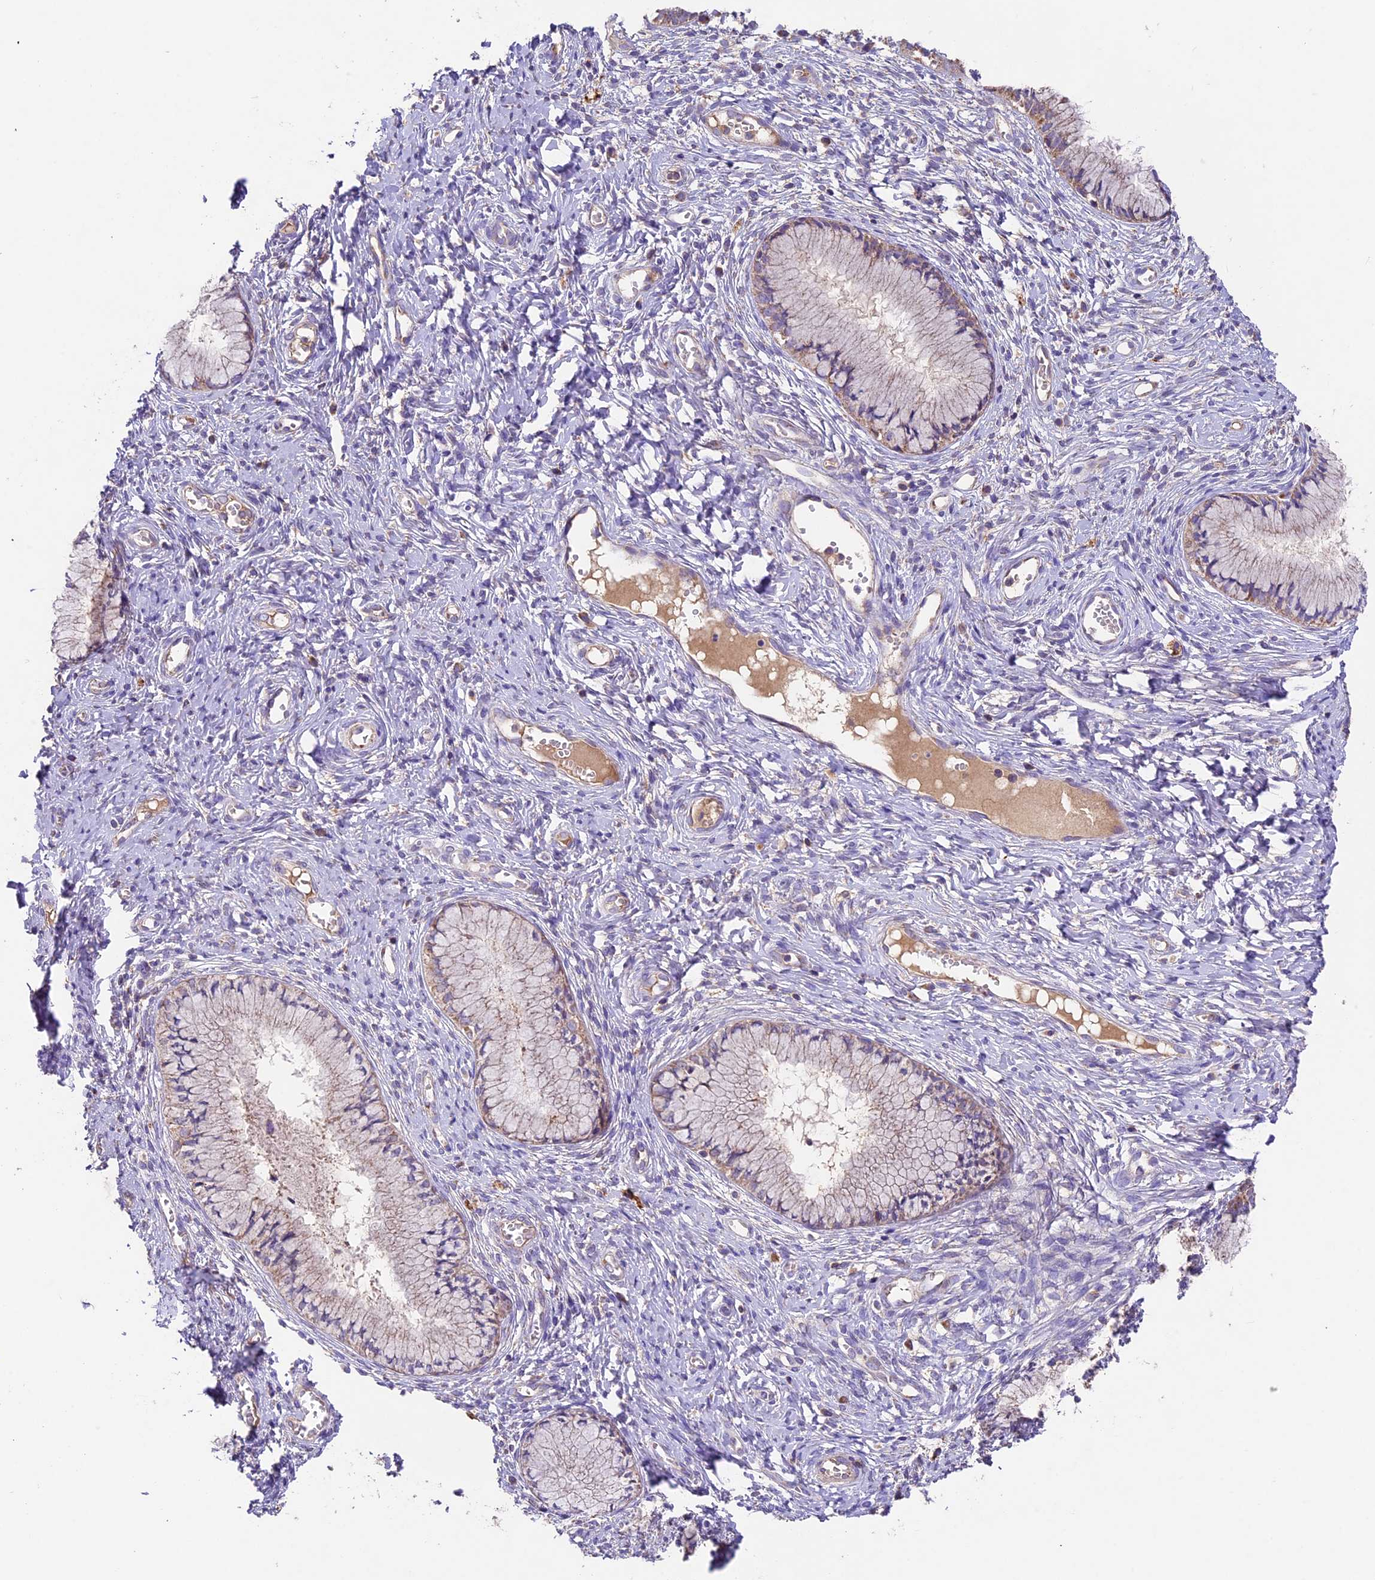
{"staining": {"intensity": "weak", "quantity": "25%-75%", "location": "cytoplasmic/membranous"}, "tissue": "cervix", "cell_type": "Glandular cells", "image_type": "normal", "snomed": [{"axis": "morphology", "description": "Normal tissue, NOS"}, {"axis": "topography", "description": "Cervix"}], "caption": "Cervix stained with IHC exhibits weak cytoplasmic/membranous staining in approximately 25%-75% of glandular cells. (DAB (3,3'-diaminobenzidine) IHC, brown staining for protein, blue staining for nuclei).", "gene": "PMPCB", "patient": {"sex": "female", "age": 42}}